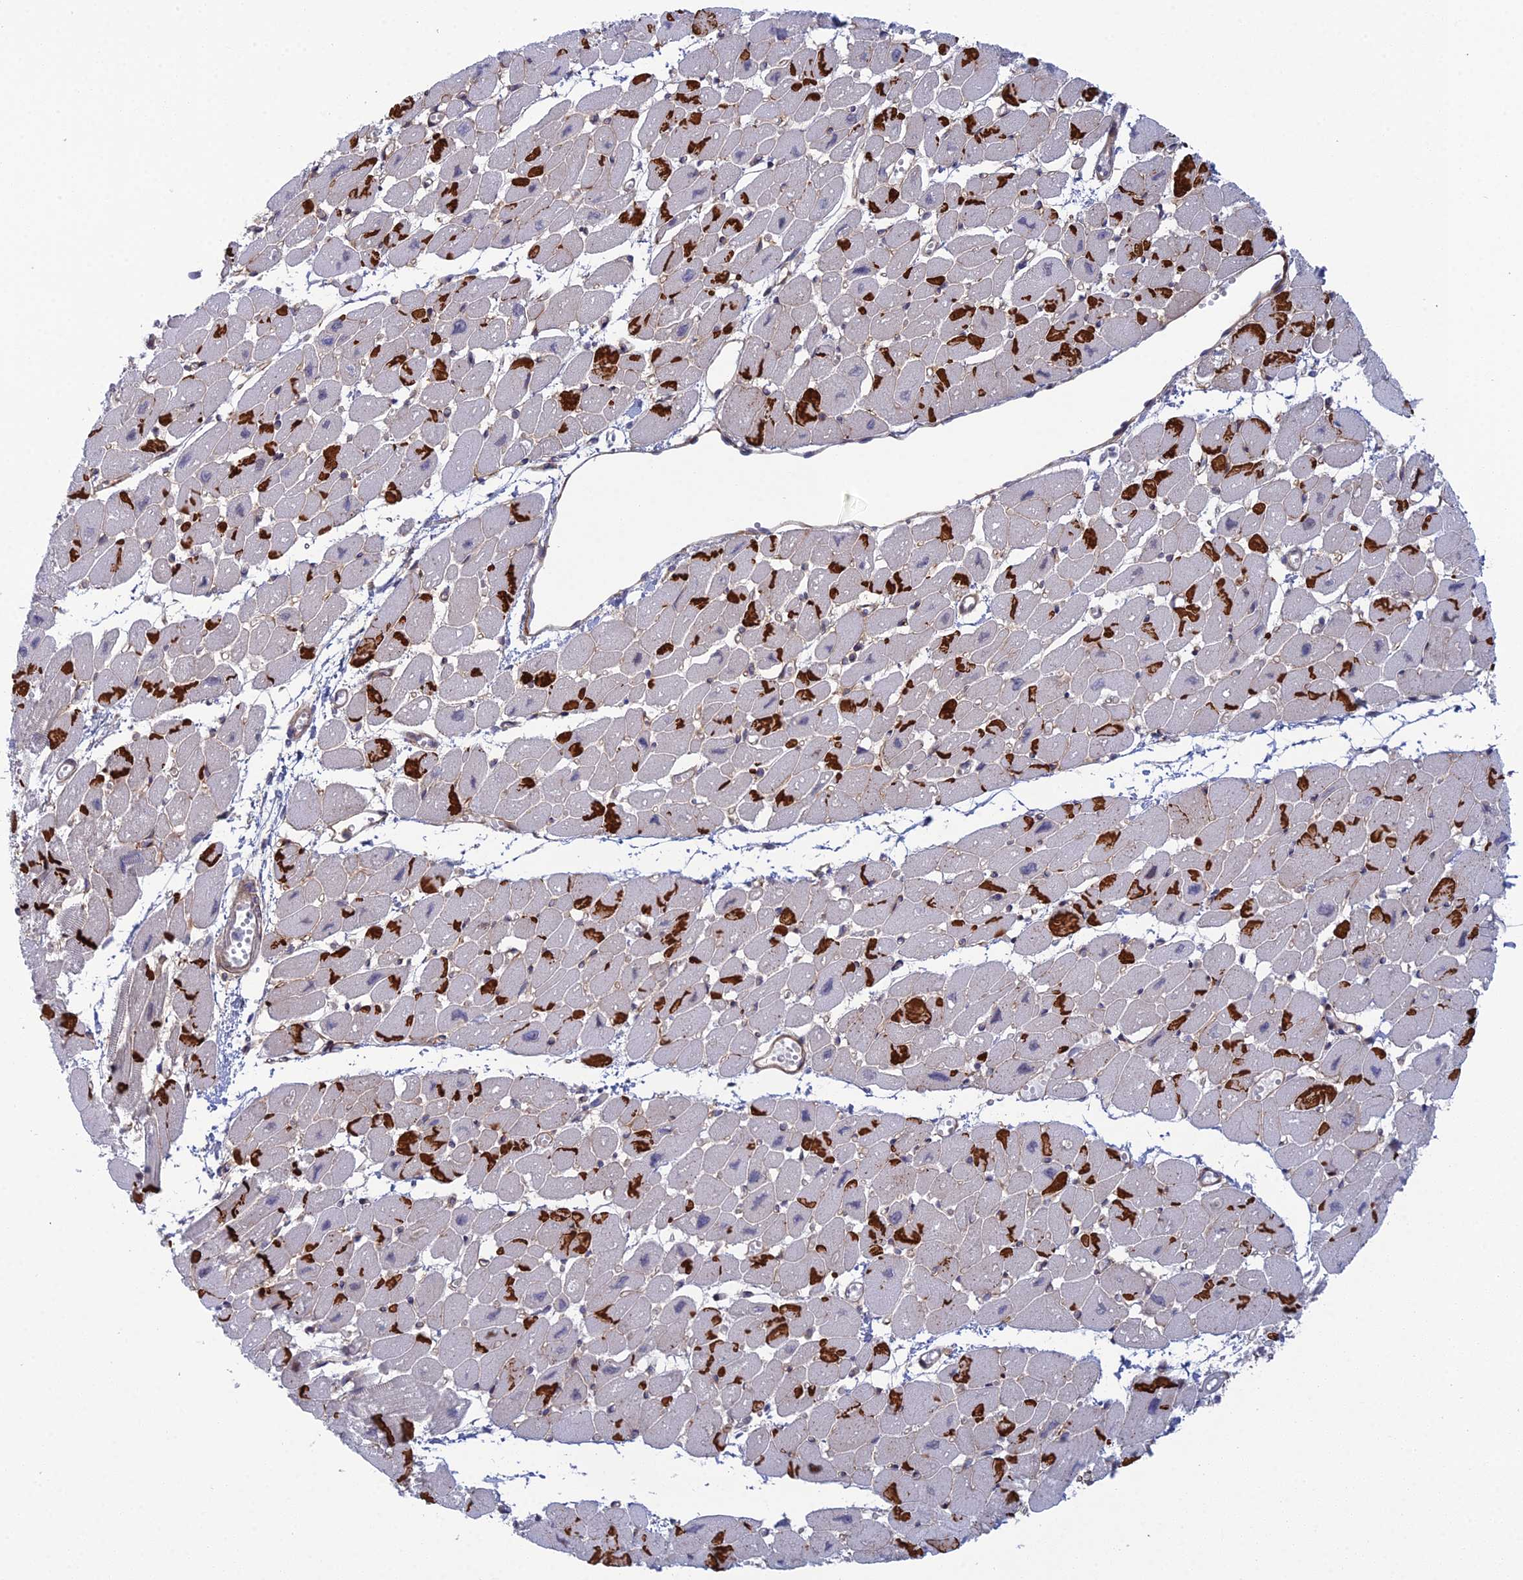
{"staining": {"intensity": "strong", "quantity": ">75%", "location": "cytoplasmic/membranous"}, "tissue": "heart muscle", "cell_type": "Cardiomyocytes", "image_type": "normal", "snomed": [{"axis": "morphology", "description": "Normal tissue, NOS"}, {"axis": "topography", "description": "Heart"}], "caption": "Immunohistochemical staining of unremarkable human heart muscle reveals strong cytoplasmic/membranous protein expression in about >75% of cardiomyocytes.", "gene": "ABHD1", "patient": {"sex": "female", "age": 54}}